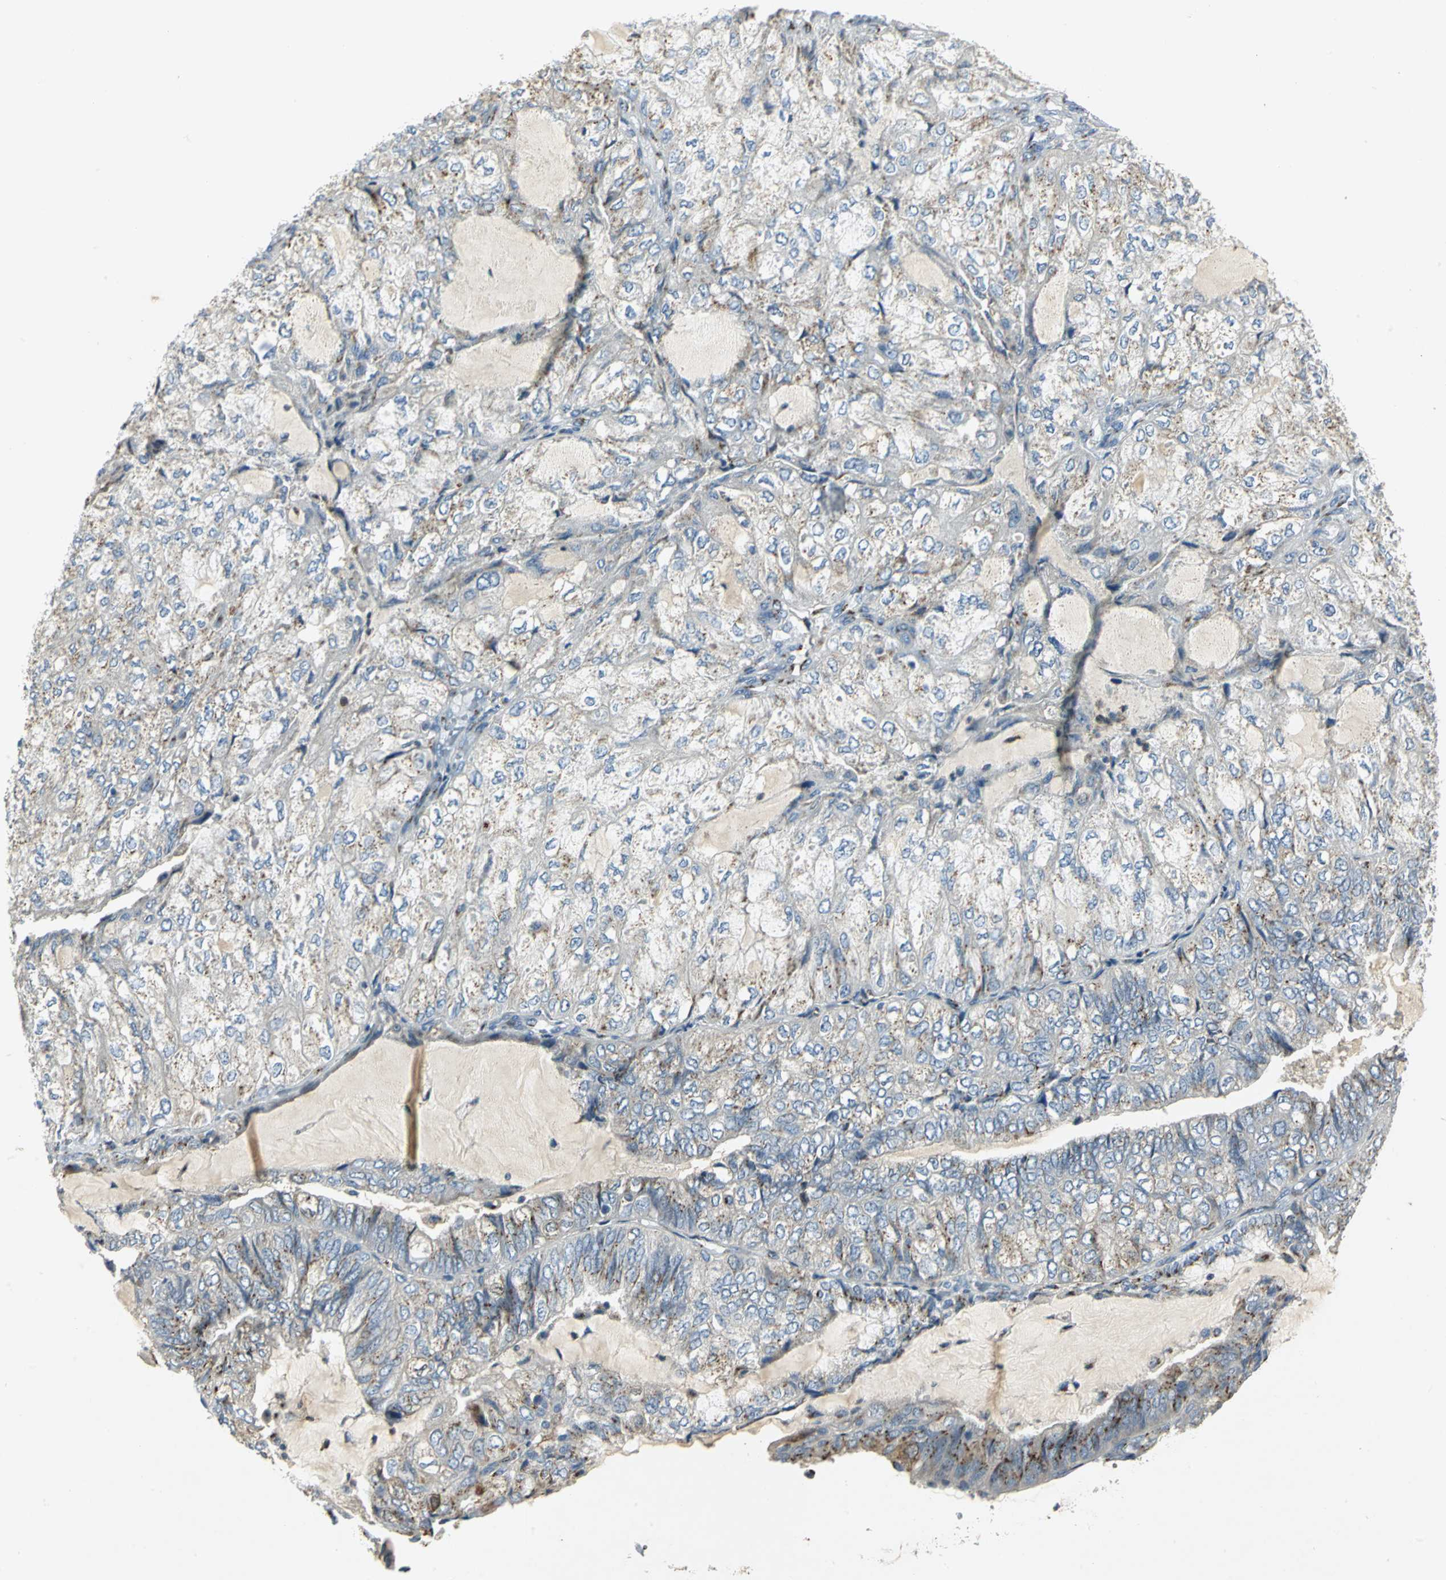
{"staining": {"intensity": "moderate", "quantity": "25%-75%", "location": "cytoplasmic/membranous"}, "tissue": "endometrial cancer", "cell_type": "Tumor cells", "image_type": "cancer", "snomed": [{"axis": "morphology", "description": "Adenocarcinoma, NOS"}, {"axis": "topography", "description": "Endometrium"}], "caption": "Moderate cytoplasmic/membranous expression for a protein is appreciated in approximately 25%-75% of tumor cells of endometrial adenocarcinoma using immunohistochemistry (IHC).", "gene": "TM9SF2", "patient": {"sex": "female", "age": 81}}